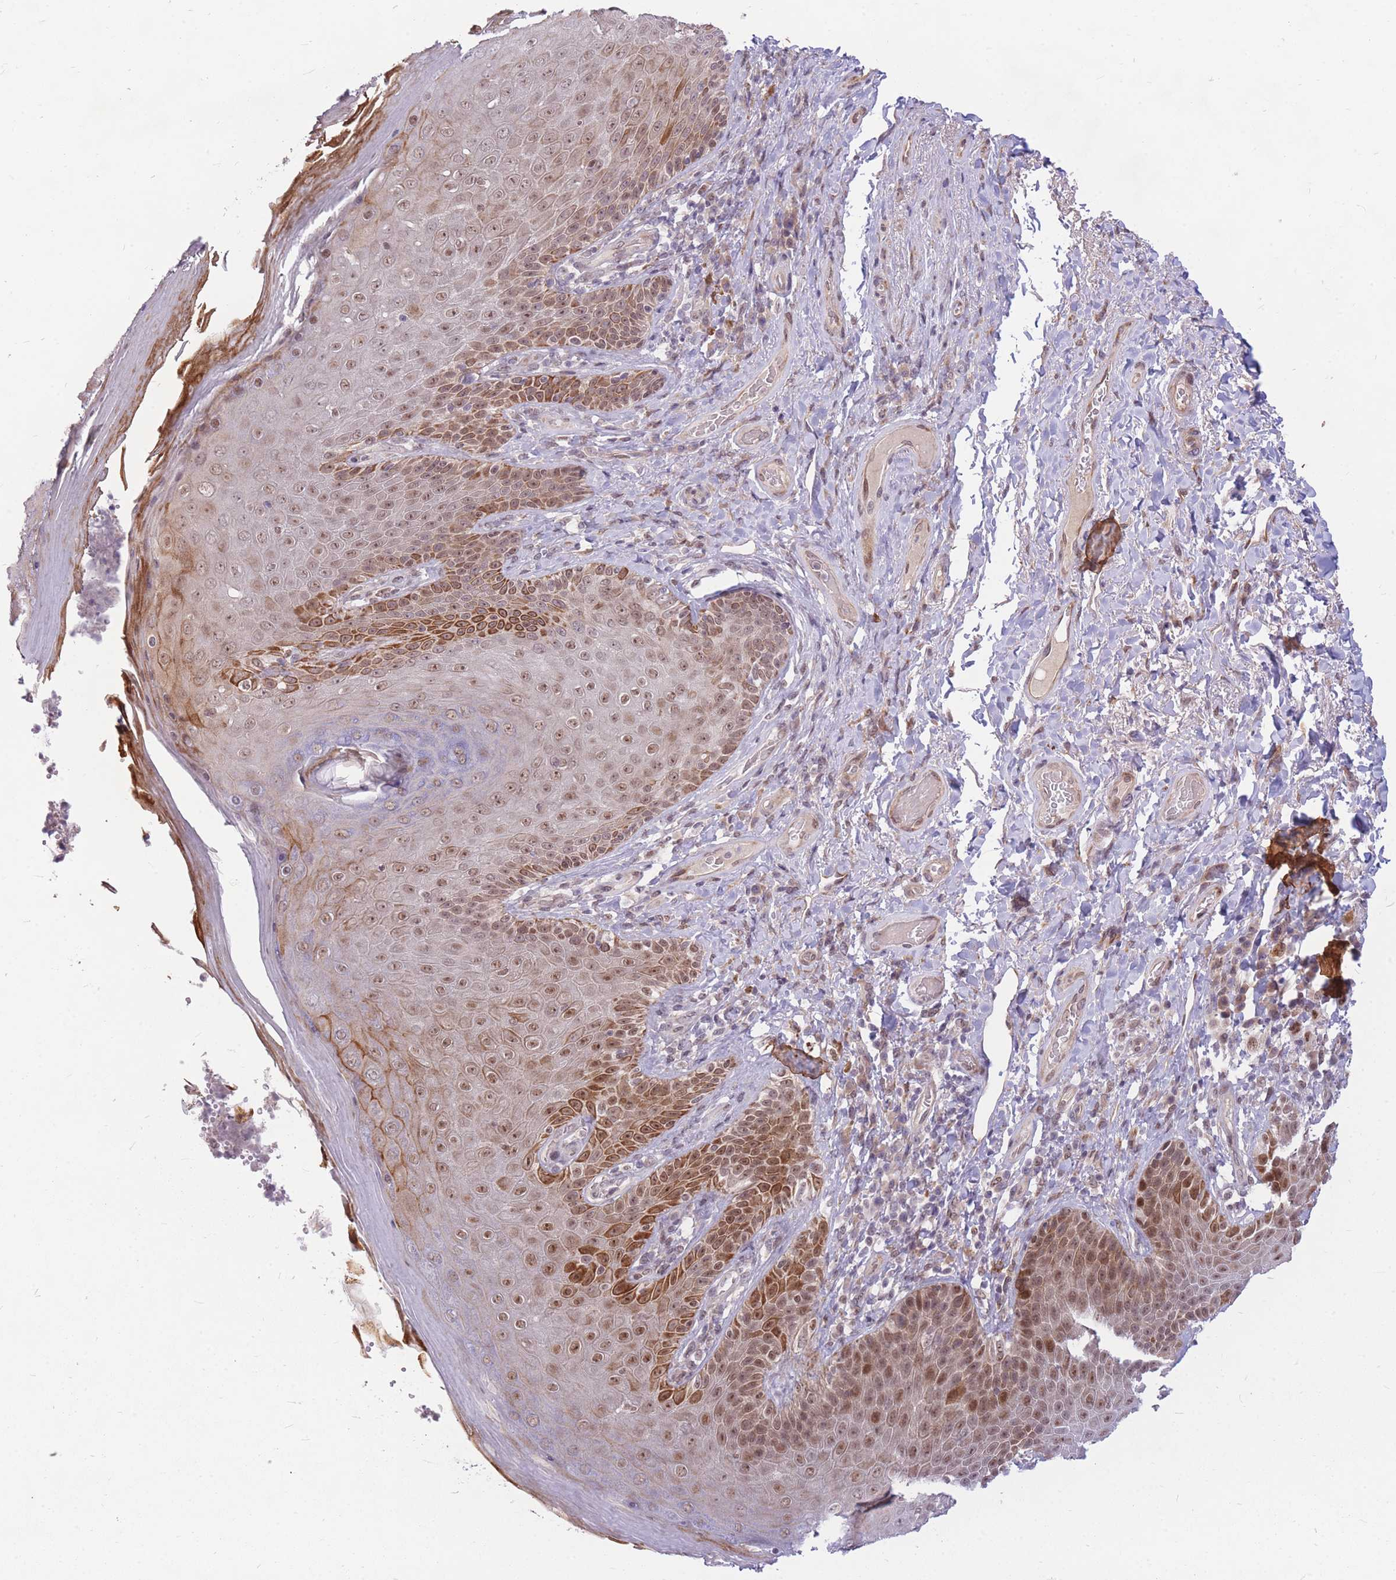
{"staining": {"intensity": "strong", "quantity": "<25%", "location": "cytoplasmic/membranous,nuclear"}, "tissue": "skin", "cell_type": "Epidermal cells", "image_type": "normal", "snomed": [{"axis": "morphology", "description": "Normal tissue, NOS"}, {"axis": "topography", "description": "Anal"}], "caption": "Immunohistochemistry of normal human skin demonstrates medium levels of strong cytoplasmic/membranous,nuclear staining in about <25% of epidermal cells.", "gene": "ERCC2", "patient": {"sex": "female", "age": 89}}